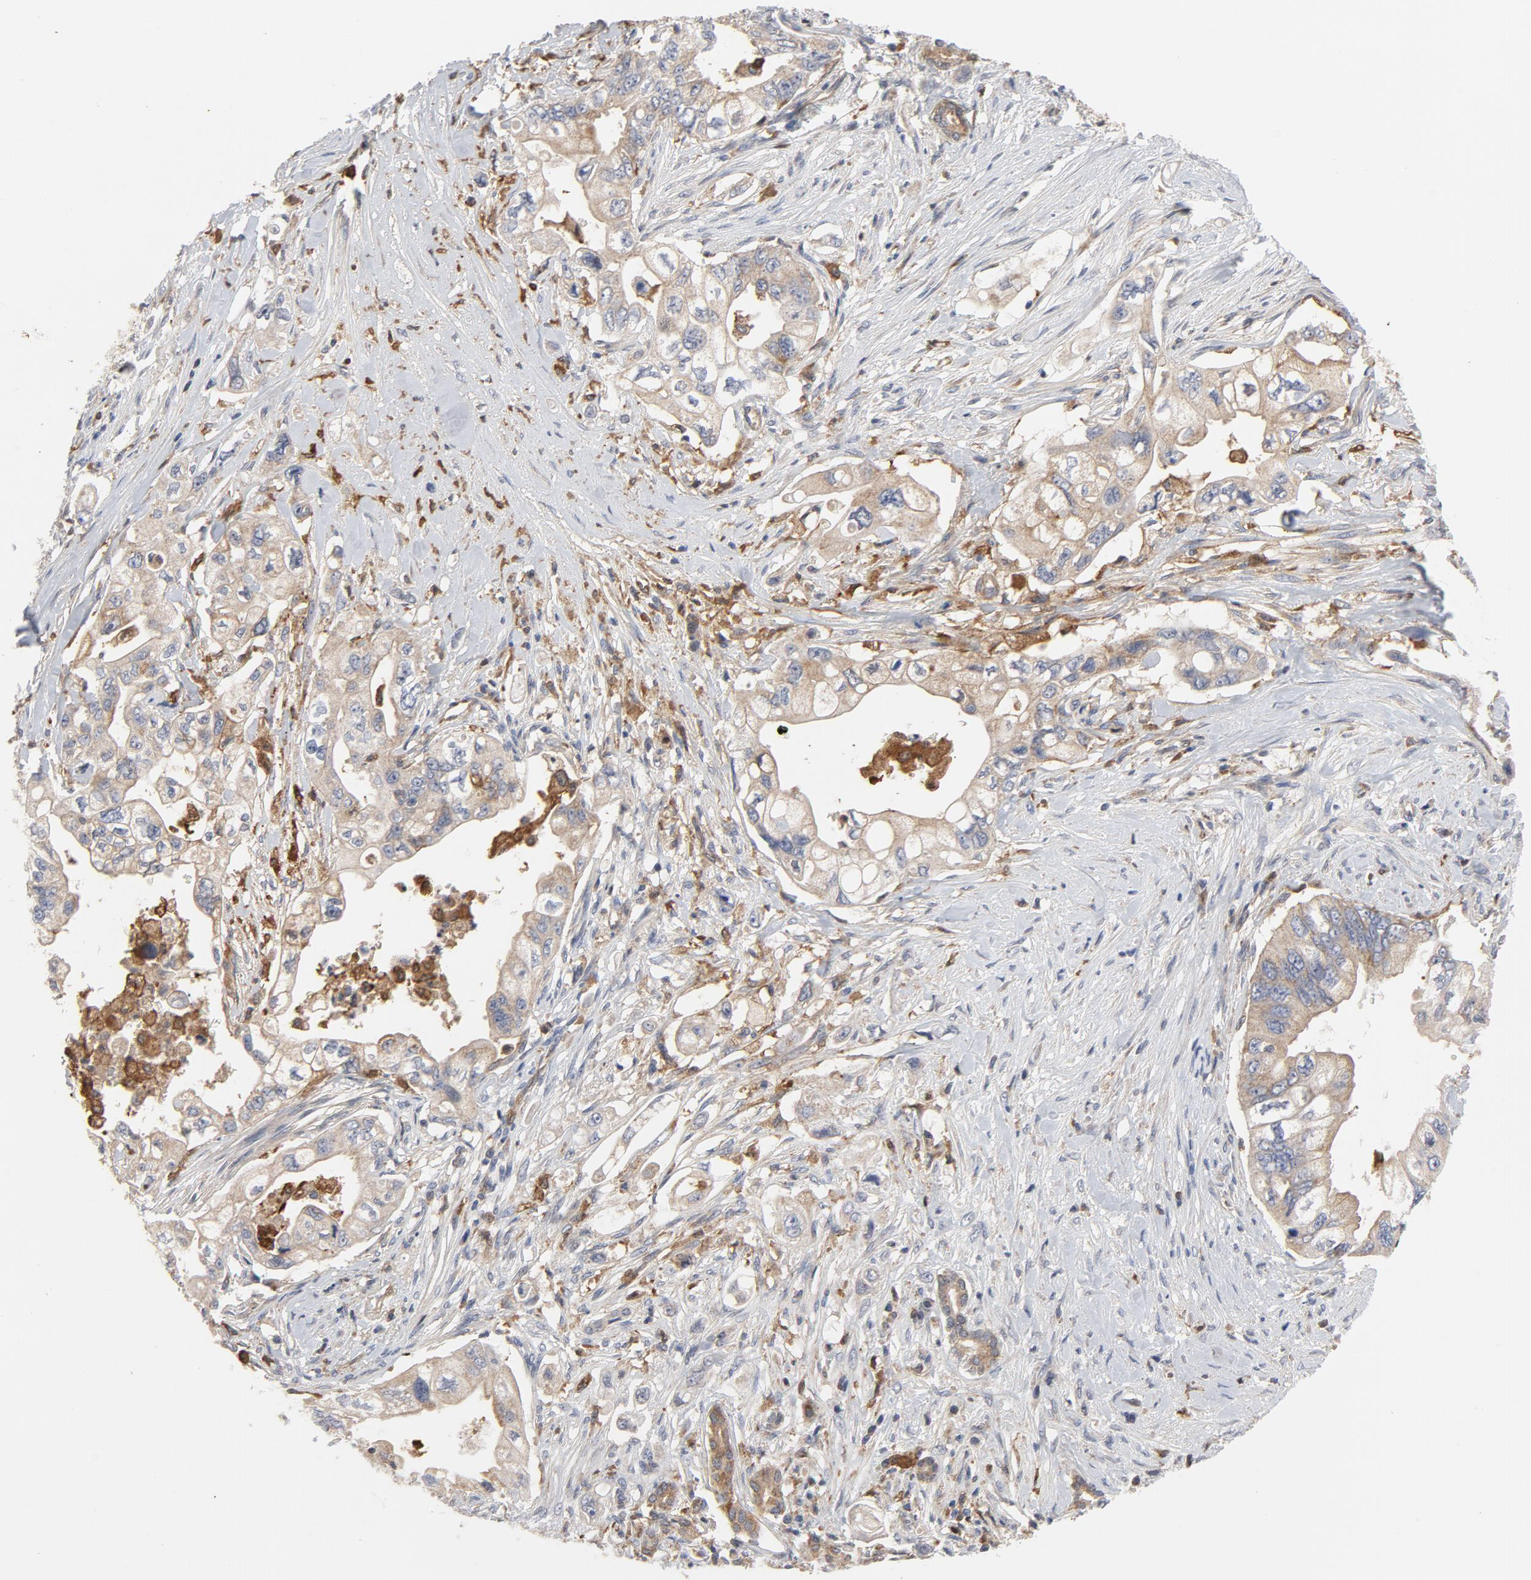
{"staining": {"intensity": "moderate", "quantity": ">75%", "location": "cytoplasmic/membranous"}, "tissue": "pancreatic cancer", "cell_type": "Tumor cells", "image_type": "cancer", "snomed": [{"axis": "morphology", "description": "Normal tissue, NOS"}, {"axis": "topography", "description": "Pancreas"}], "caption": "High-magnification brightfield microscopy of pancreatic cancer stained with DAB (3,3'-diaminobenzidine) (brown) and counterstained with hematoxylin (blue). tumor cells exhibit moderate cytoplasmic/membranous expression is identified in approximately>75% of cells. The staining was performed using DAB to visualize the protein expression in brown, while the nuclei were stained in blue with hematoxylin (Magnification: 20x).", "gene": "RAPGEF4", "patient": {"sex": "male", "age": 42}}